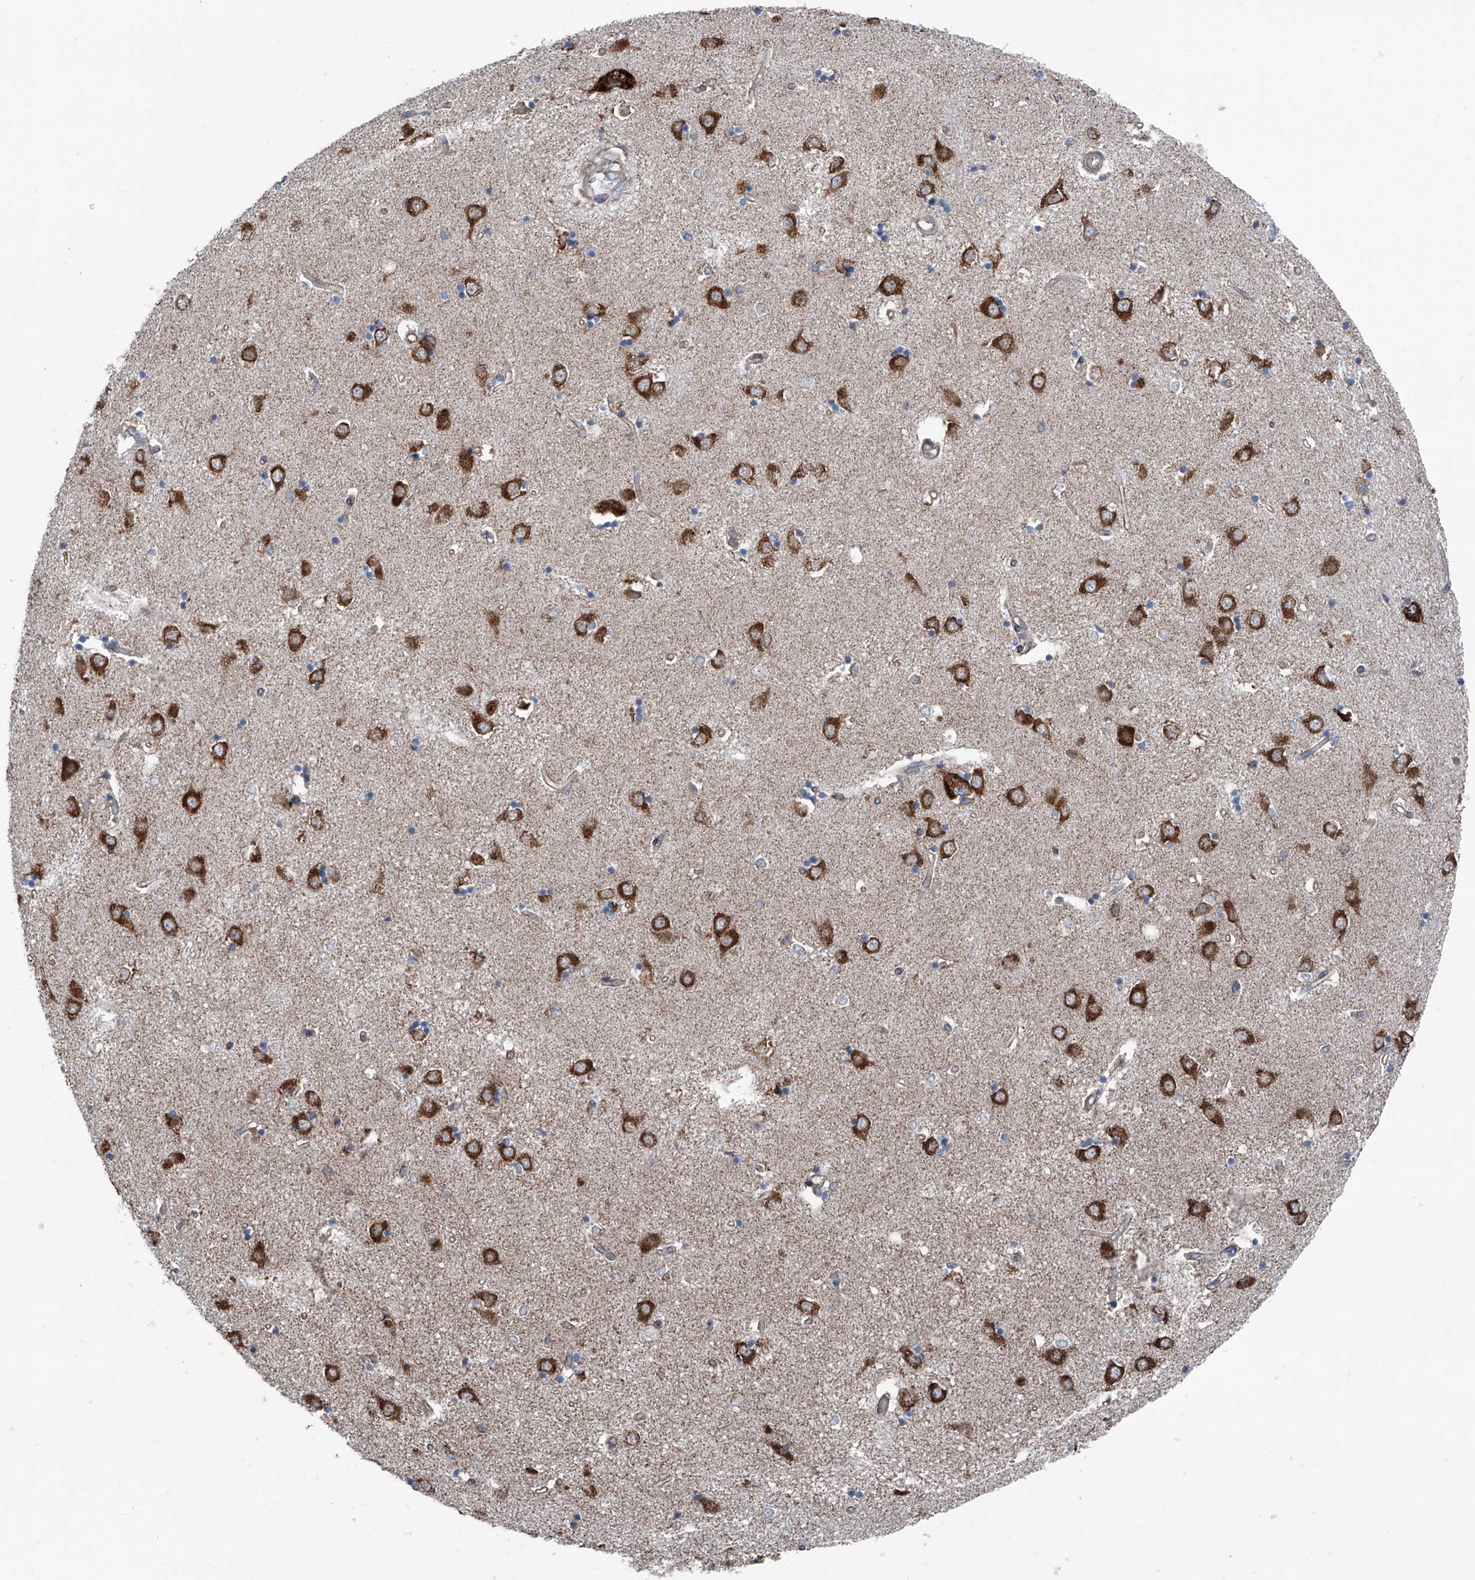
{"staining": {"intensity": "negative", "quantity": "none", "location": "none"}, "tissue": "caudate", "cell_type": "Glial cells", "image_type": "normal", "snomed": [{"axis": "morphology", "description": "Normal tissue, NOS"}, {"axis": "topography", "description": "Lateral ventricle wall"}], "caption": "Glial cells show no significant protein positivity in unremarkable caudate. (DAB immunohistochemistry (IHC), high magnification).", "gene": "GPAT3", "patient": {"sex": "male", "age": 45}}